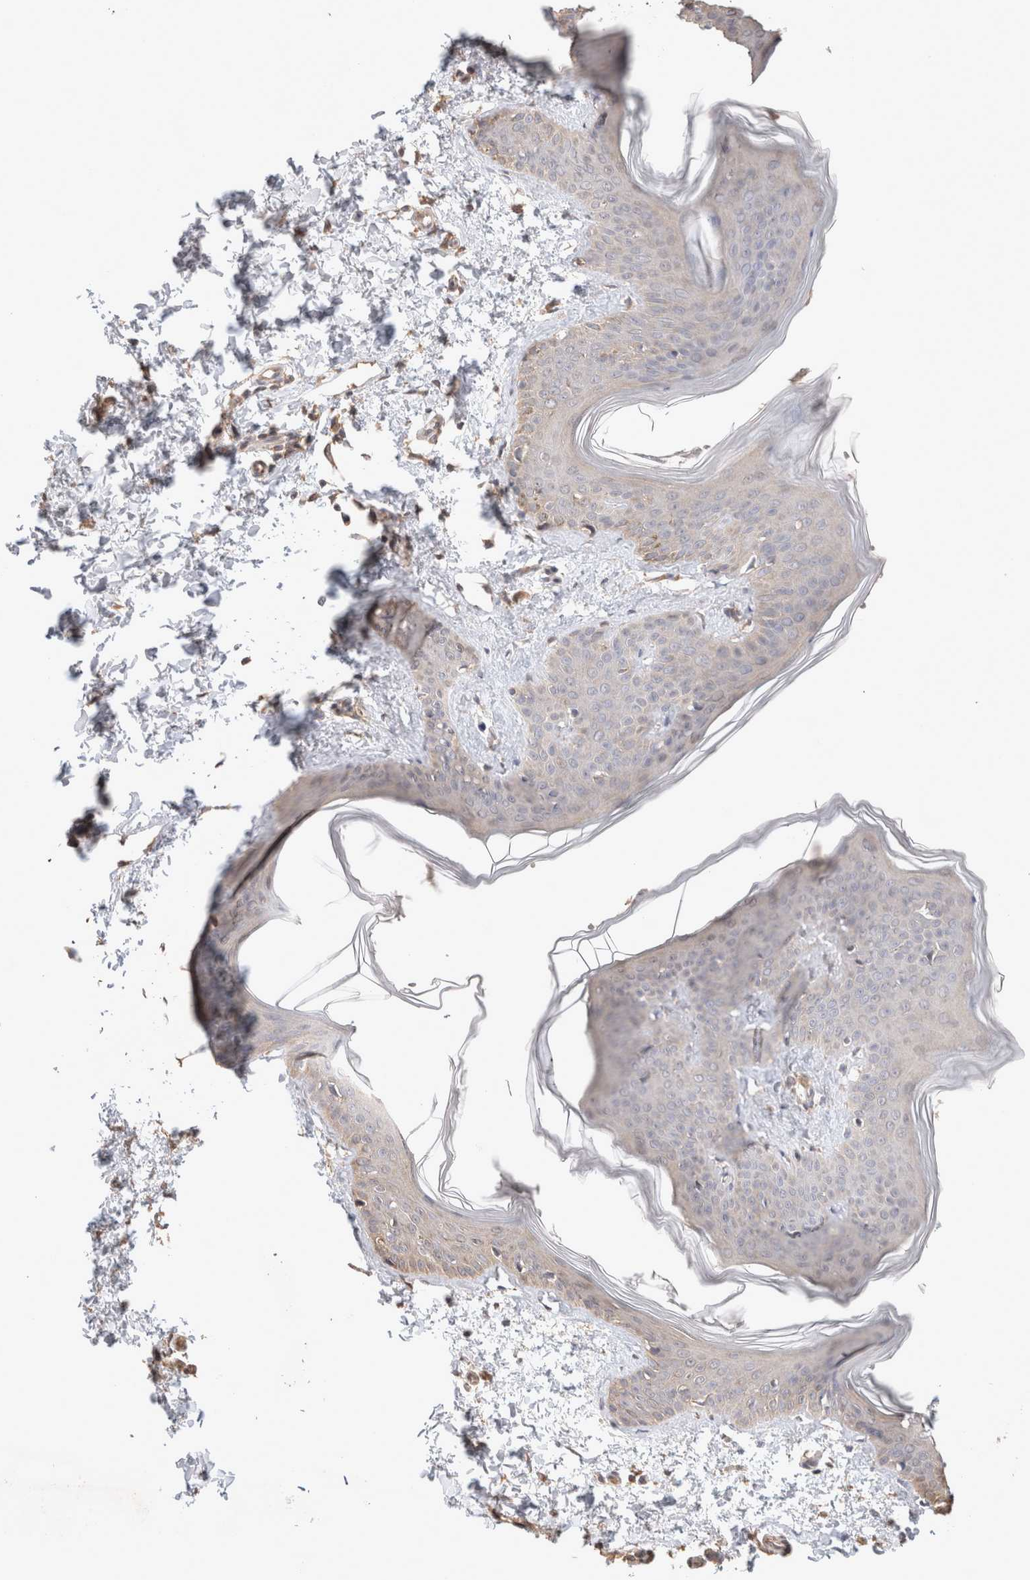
{"staining": {"intensity": "moderate", "quantity": ">75%", "location": "cytoplasmic/membranous"}, "tissue": "skin", "cell_type": "Fibroblasts", "image_type": "normal", "snomed": [{"axis": "morphology", "description": "Normal tissue, NOS"}, {"axis": "topography", "description": "Skin"}], "caption": "A high-resolution photomicrograph shows immunohistochemistry (IHC) staining of normal skin, which demonstrates moderate cytoplasmic/membranous staining in approximately >75% of fibroblasts. Nuclei are stained in blue.", "gene": "HROB", "patient": {"sex": "female", "age": 17}}